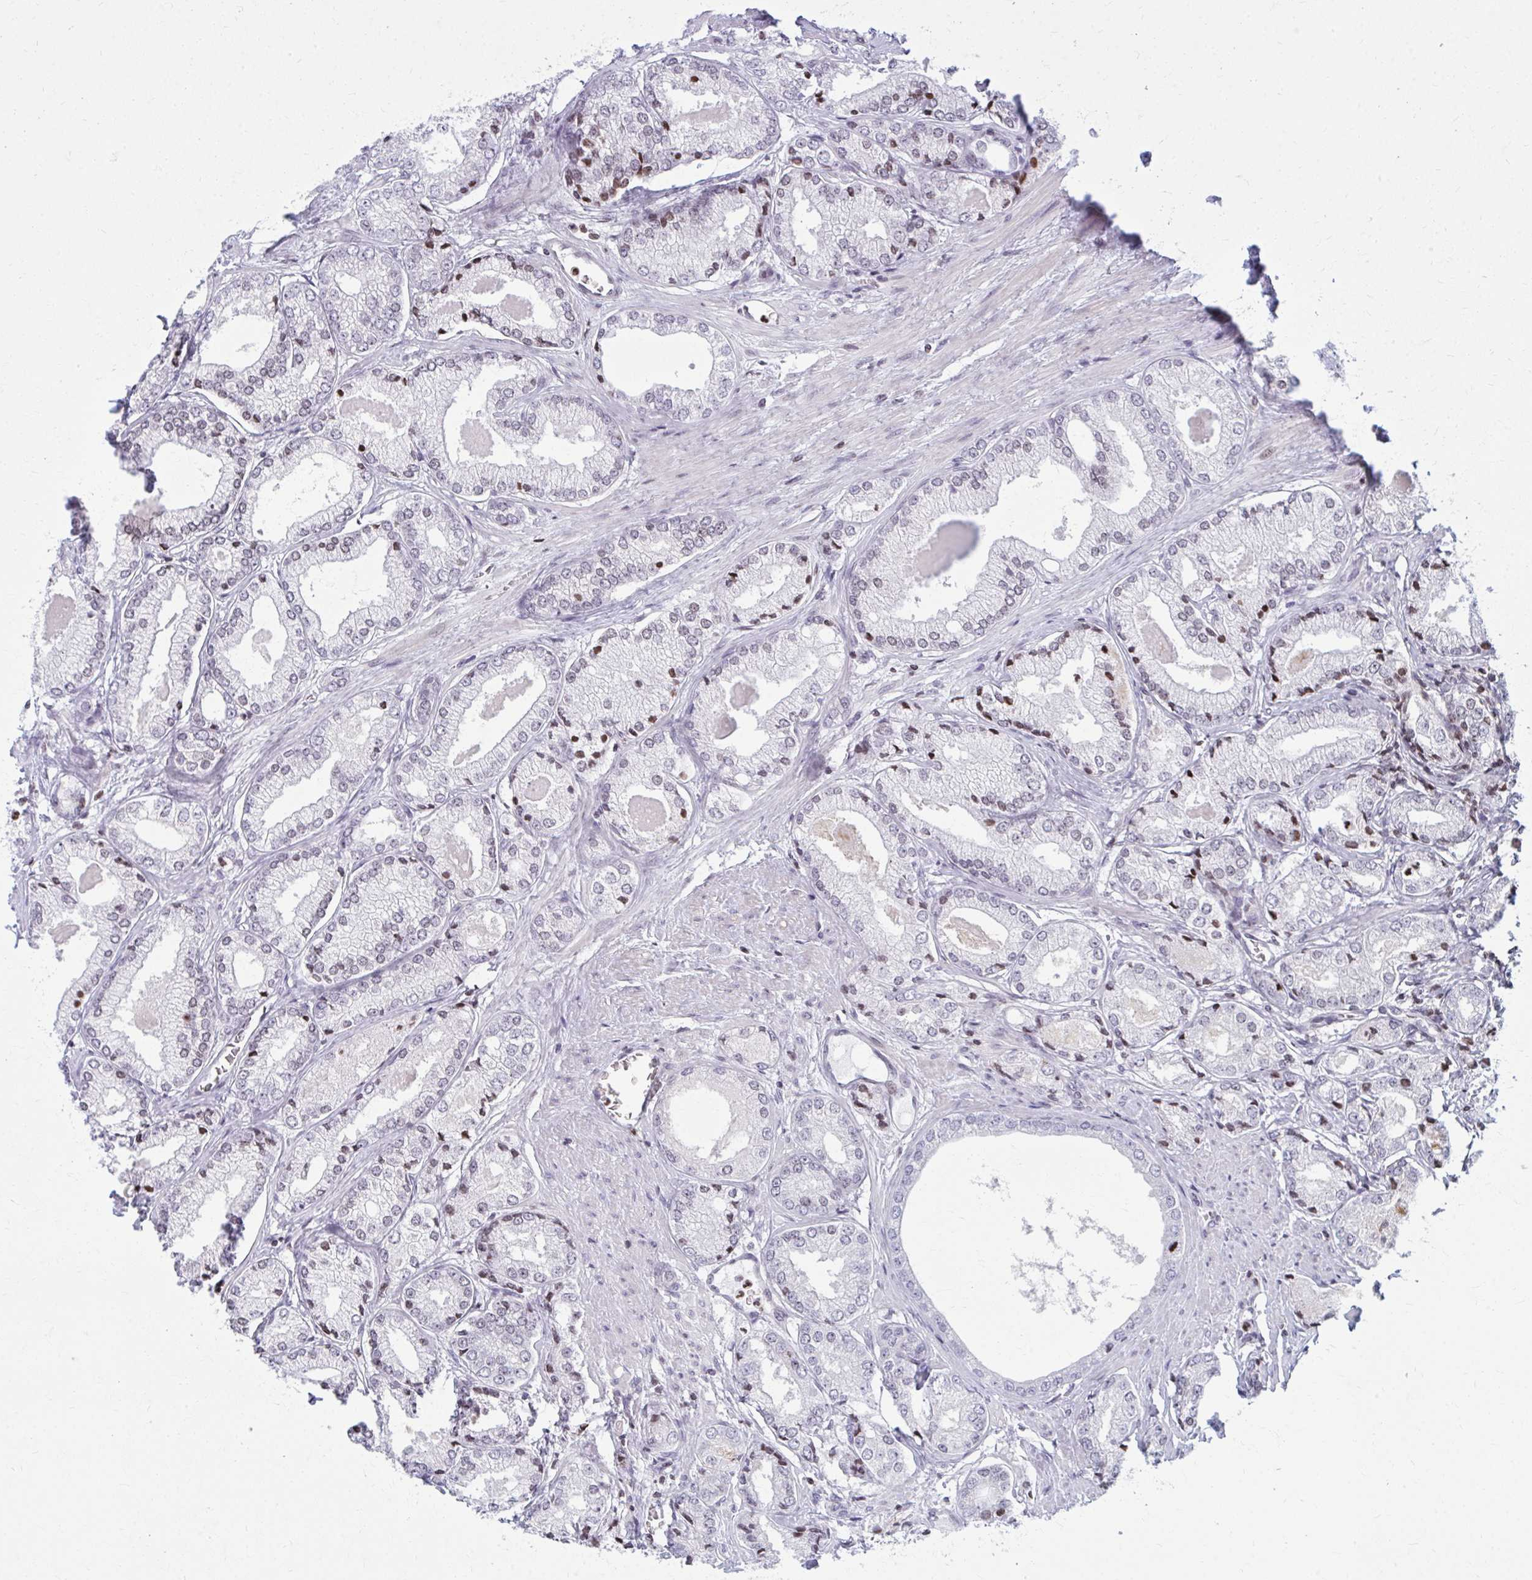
{"staining": {"intensity": "moderate", "quantity": "<25%", "location": "nuclear"}, "tissue": "prostate cancer", "cell_type": "Tumor cells", "image_type": "cancer", "snomed": [{"axis": "morphology", "description": "Adenocarcinoma, NOS"}, {"axis": "morphology", "description": "Adenocarcinoma, Low grade"}, {"axis": "topography", "description": "Prostate"}], "caption": "Prostate cancer (adenocarcinoma) stained with a brown dye reveals moderate nuclear positive positivity in about <25% of tumor cells.", "gene": "AP5M1", "patient": {"sex": "male", "age": 68}}